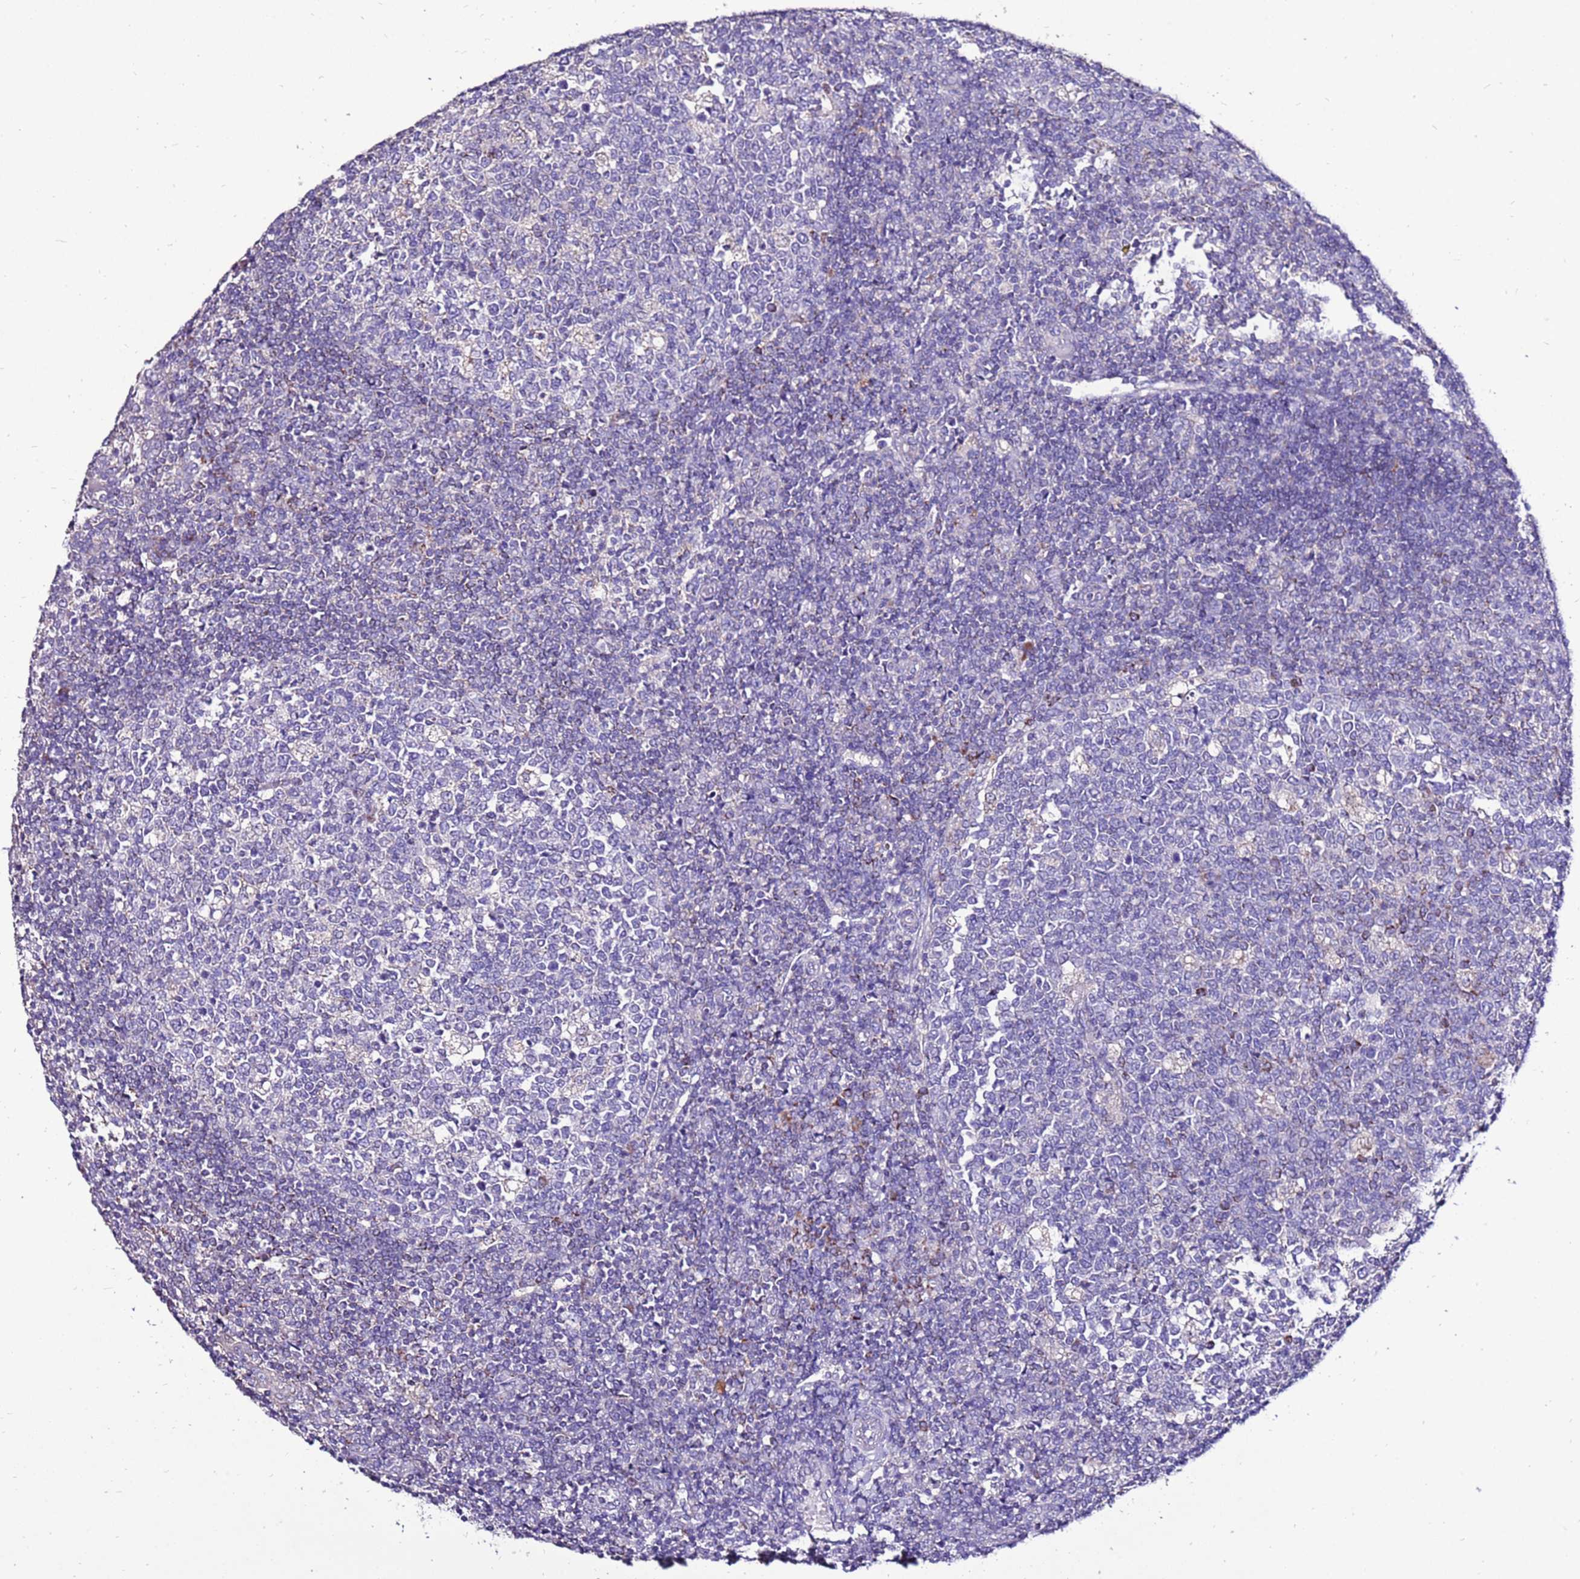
{"staining": {"intensity": "moderate", "quantity": "<25%", "location": "cytoplasmic/membranous"}, "tissue": "tonsil", "cell_type": "Germinal center cells", "image_type": "normal", "snomed": [{"axis": "morphology", "description": "Normal tissue, NOS"}, {"axis": "topography", "description": "Tonsil"}], "caption": "About <25% of germinal center cells in unremarkable human tonsil display moderate cytoplasmic/membranous protein staining as visualized by brown immunohistochemical staining.", "gene": "TMEM106C", "patient": {"sex": "female", "age": 19}}